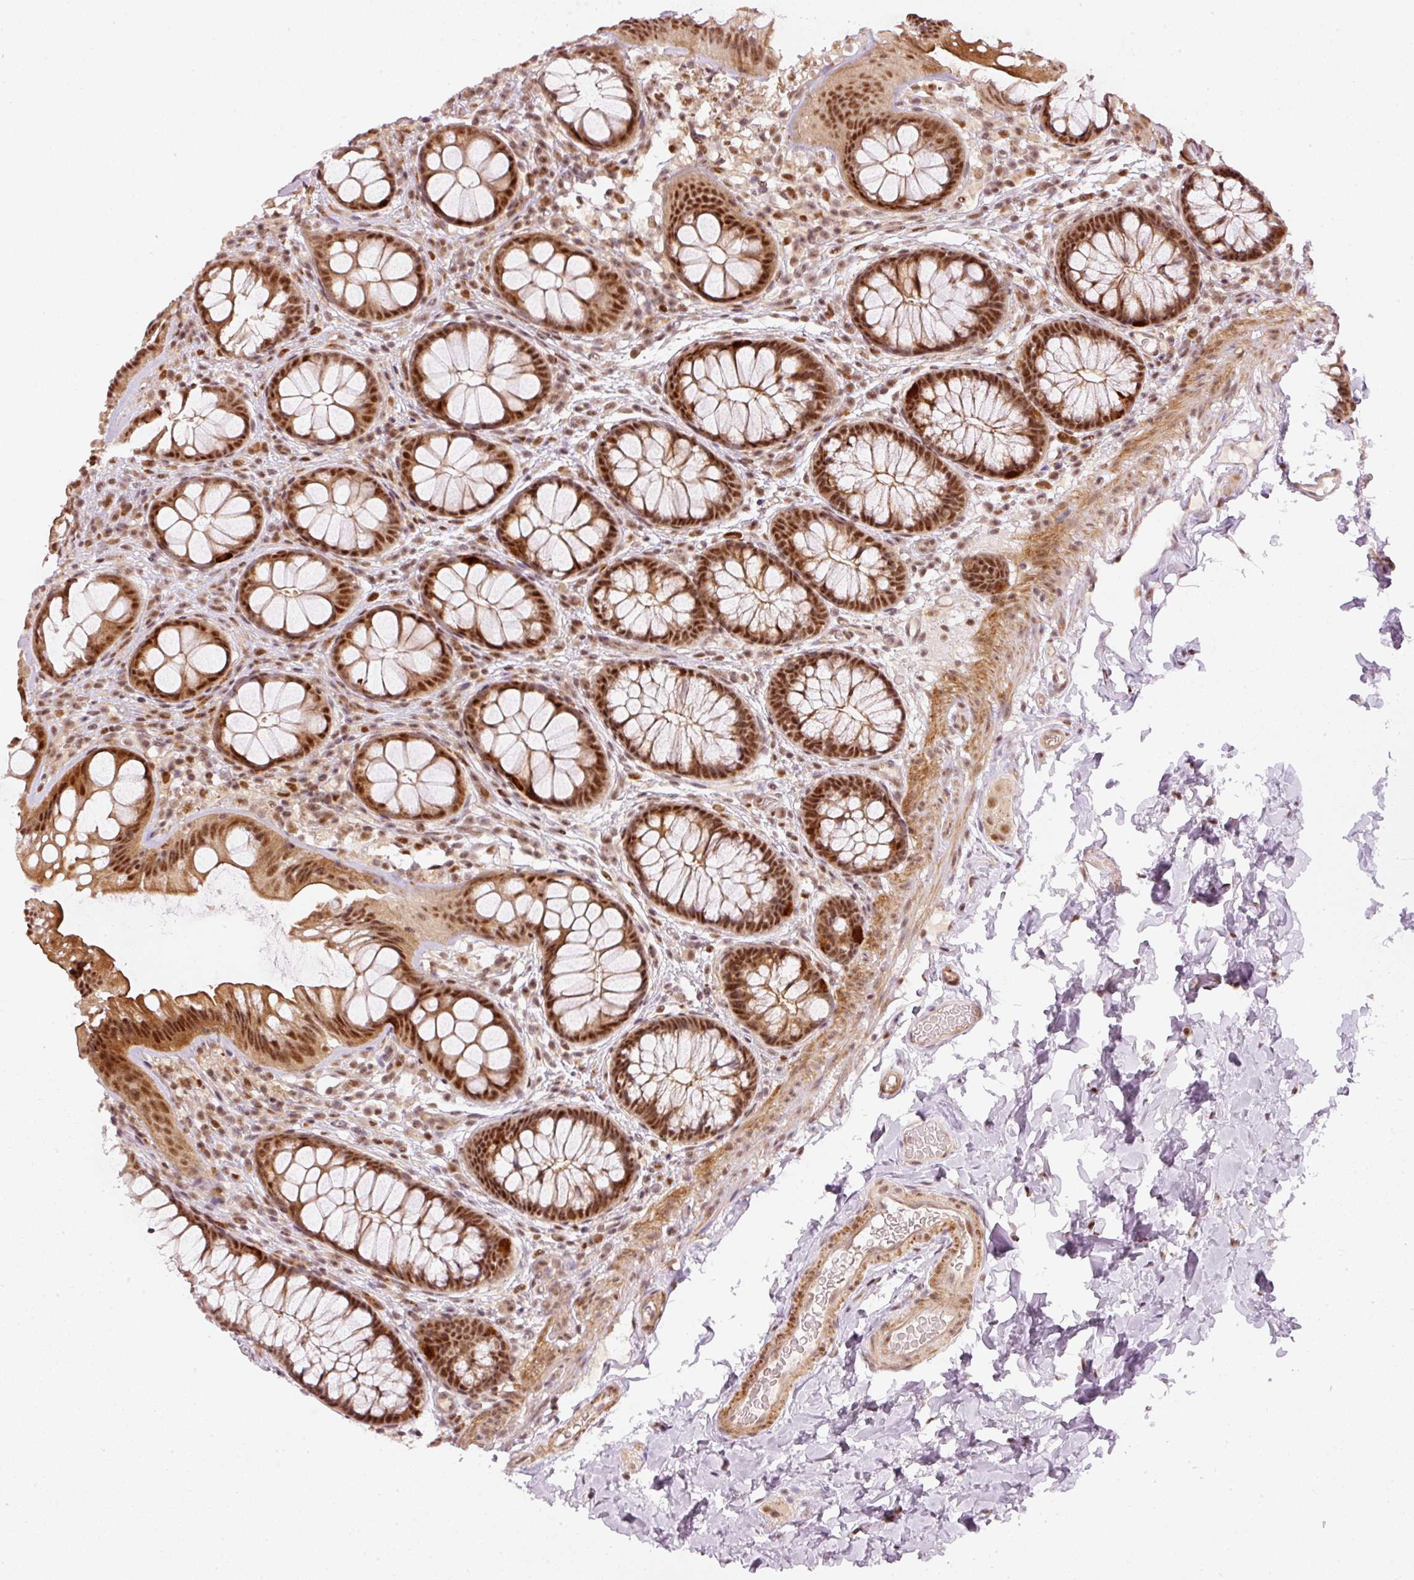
{"staining": {"intensity": "moderate", "quantity": ">75%", "location": "cytoplasmic/membranous,nuclear"}, "tissue": "colon", "cell_type": "Endothelial cells", "image_type": "normal", "snomed": [{"axis": "morphology", "description": "Normal tissue, NOS"}, {"axis": "topography", "description": "Colon"}], "caption": "IHC histopathology image of normal colon stained for a protein (brown), which exhibits medium levels of moderate cytoplasmic/membranous,nuclear staining in approximately >75% of endothelial cells.", "gene": "THOC6", "patient": {"sex": "male", "age": 46}}